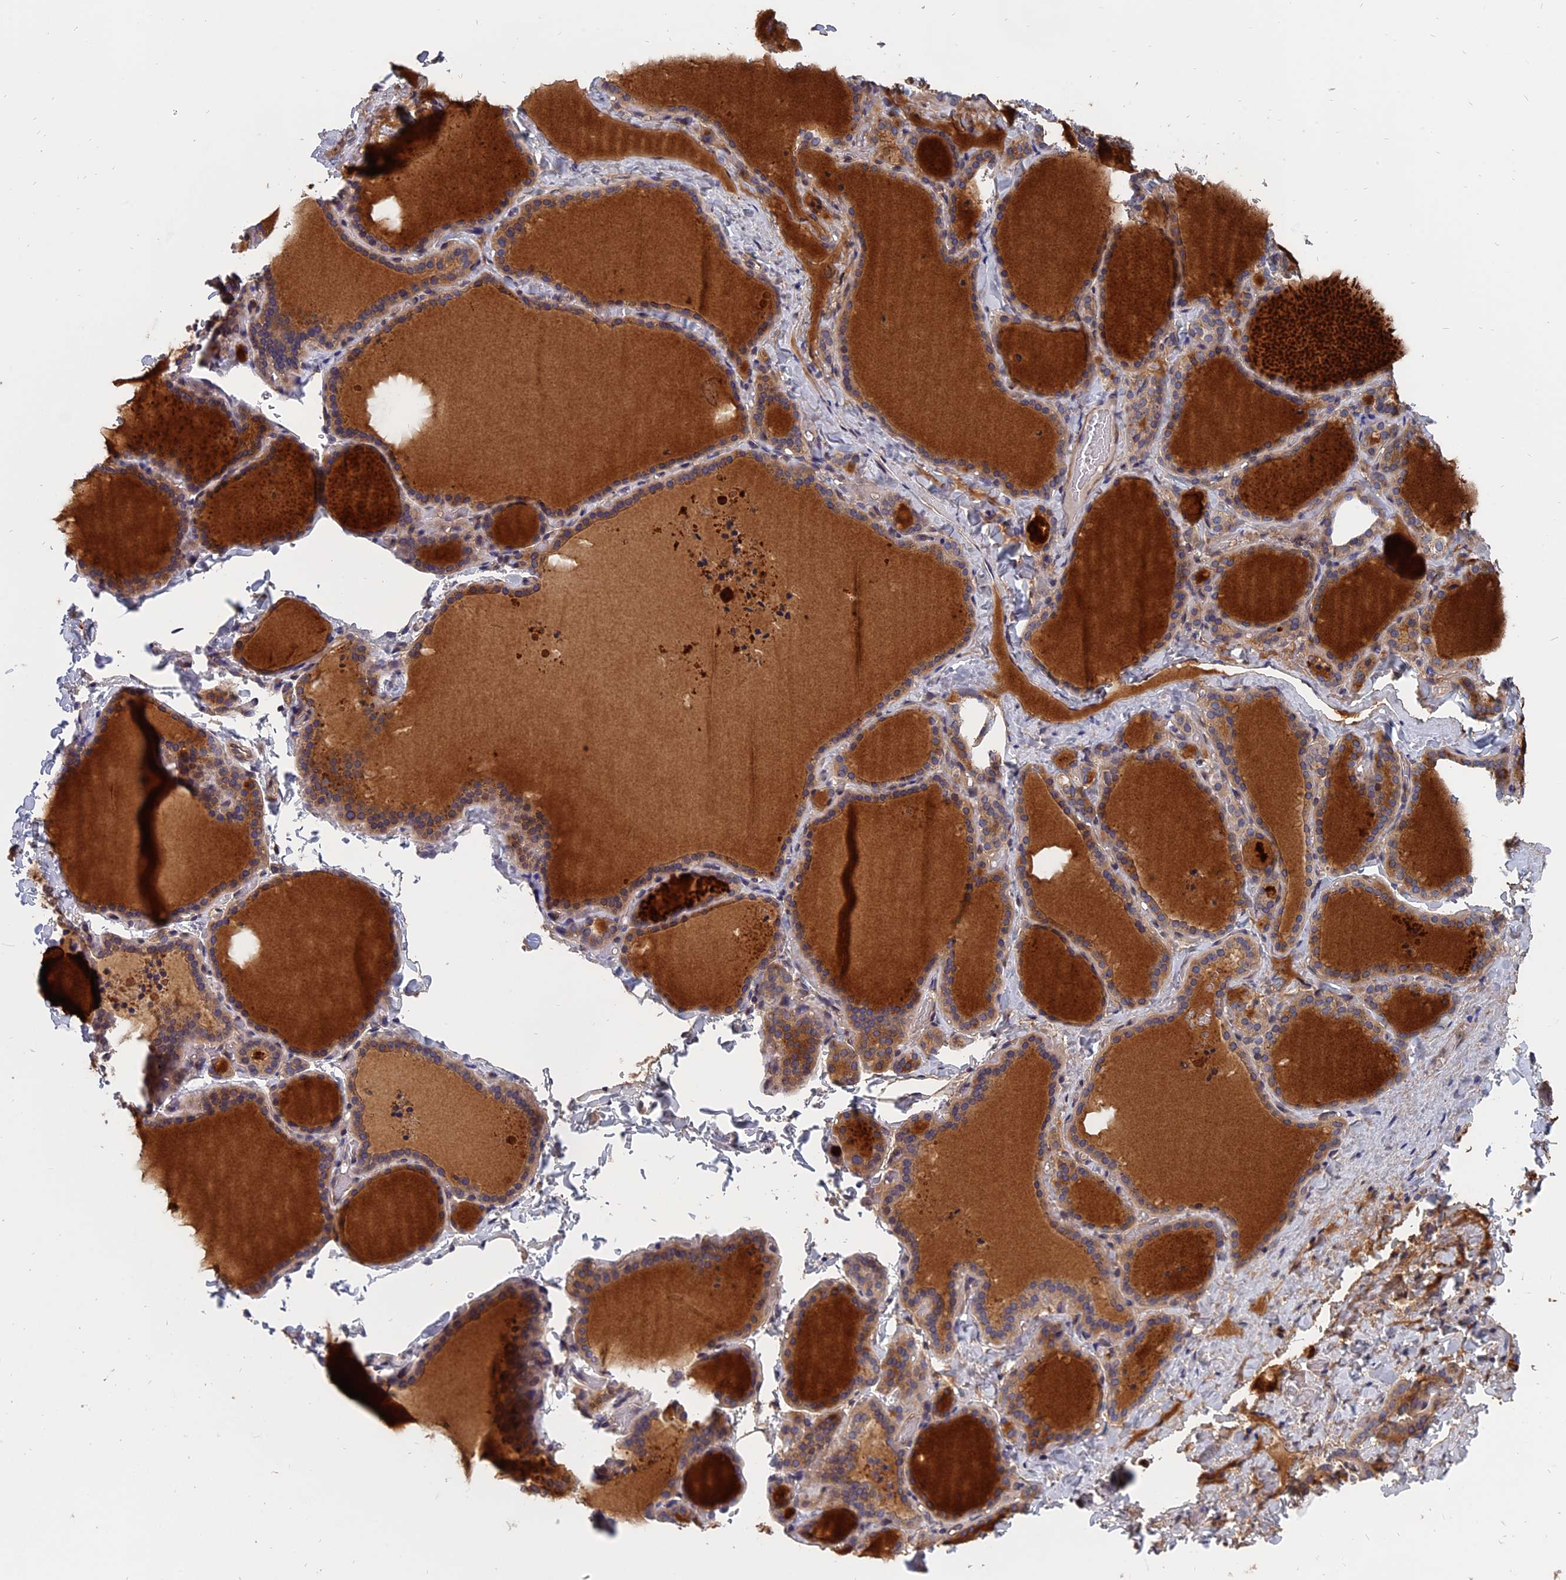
{"staining": {"intensity": "weak", "quantity": ">75%", "location": "cytoplasmic/membranous"}, "tissue": "thyroid gland", "cell_type": "Glandular cells", "image_type": "normal", "snomed": [{"axis": "morphology", "description": "Normal tissue, NOS"}, {"axis": "topography", "description": "Thyroid gland"}], "caption": "Immunohistochemistry (IHC) of normal human thyroid gland displays low levels of weak cytoplasmic/membranous expression in about >75% of glandular cells. (DAB (3,3'-diaminobenzidine) = brown stain, brightfield microscopy at high magnification).", "gene": "NAA10", "patient": {"sex": "female", "age": 22}}